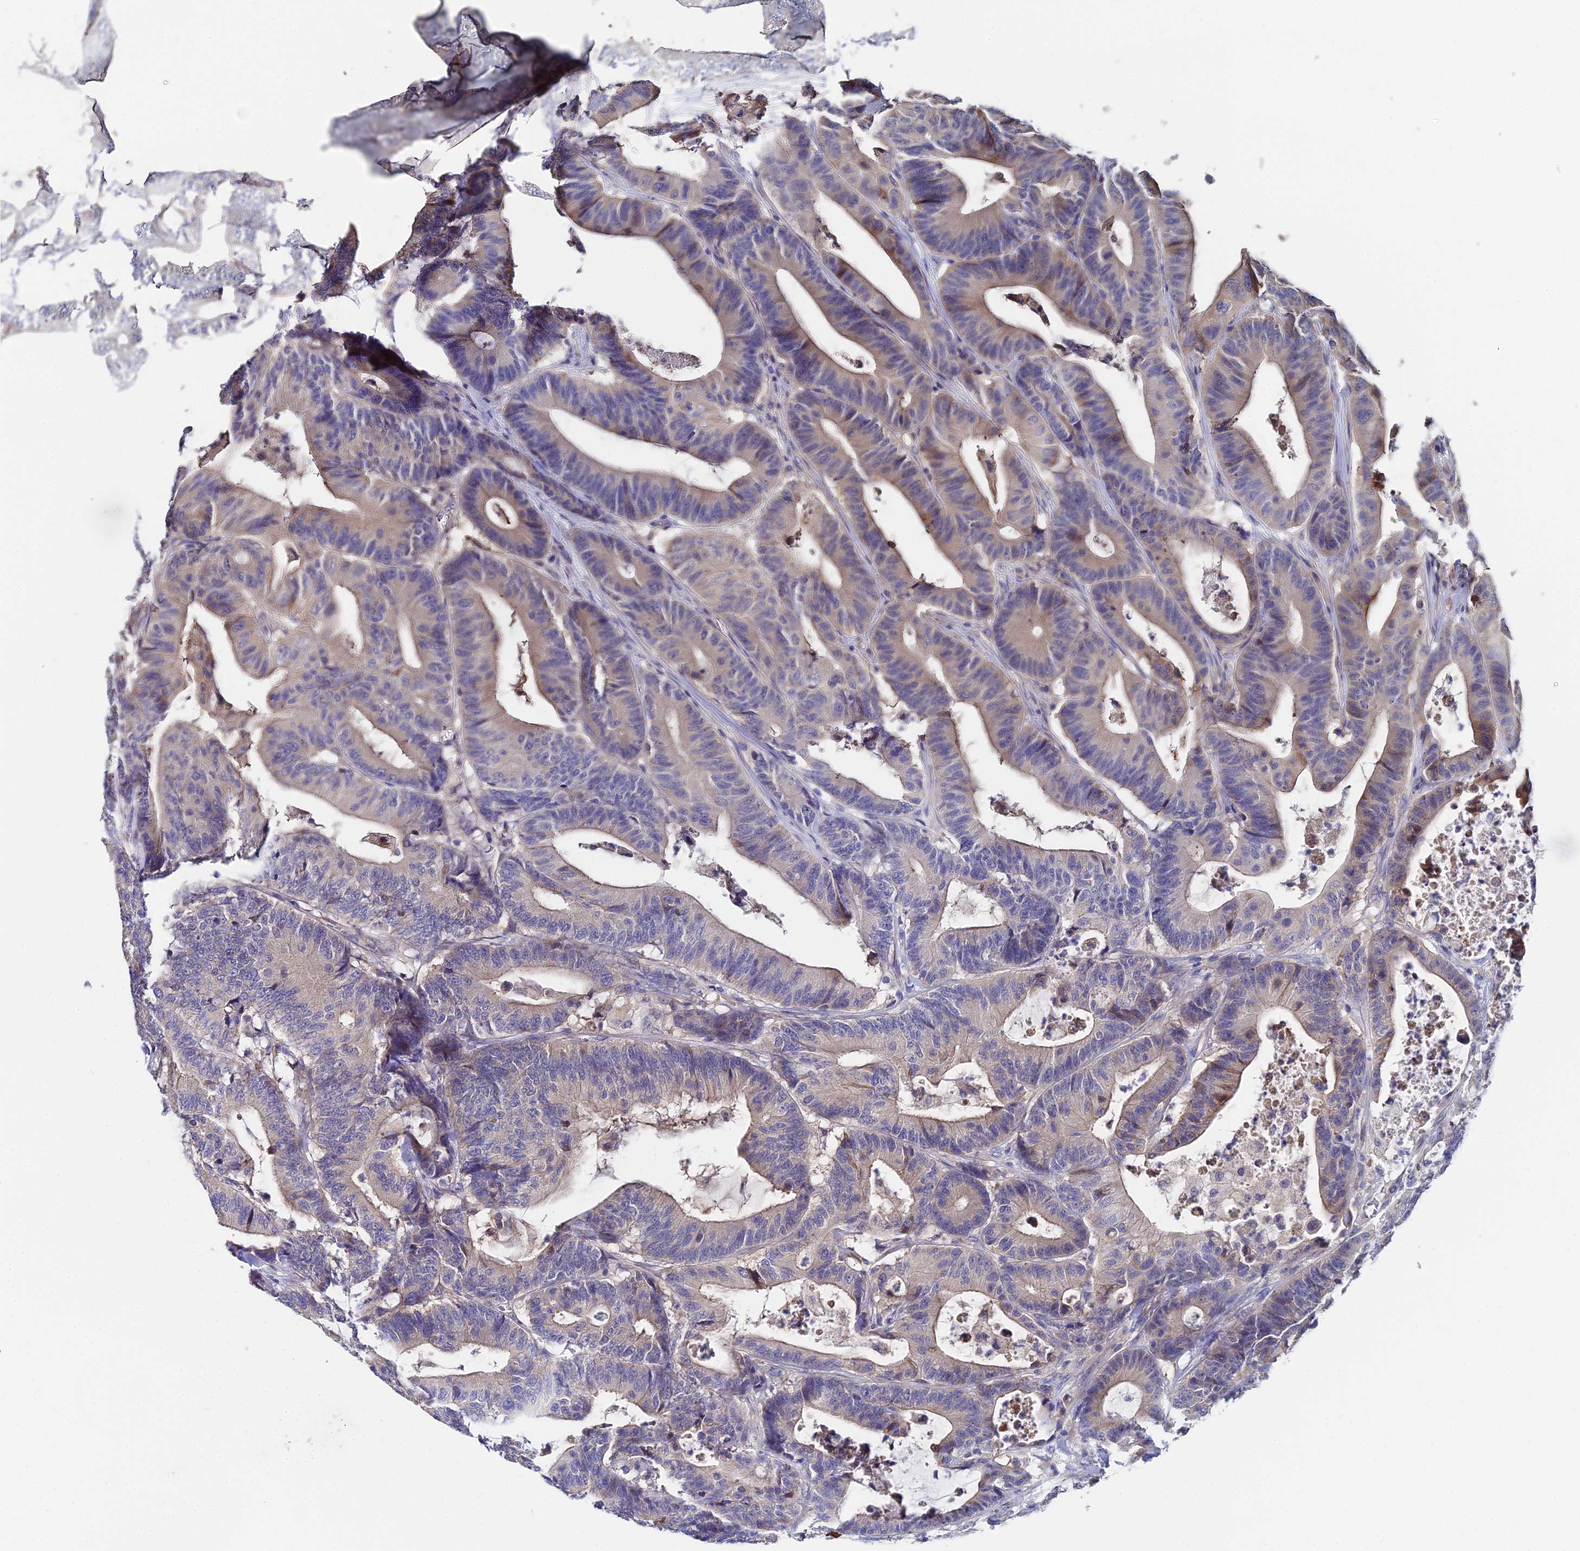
{"staining": {"intensity": "moderate", "quantity": "25%-75%", "location": "cytoplasmic/membranous"}, "tissue": "colorectal cancer", "cell_type": "Tumor cells", "image_type": "cancer", "snomed": [{"axis": "morphology", "description": "Adenocarcinoma, NOS"}, {"axis": "topography", "description": "Colon"}], "caption": "Moderate cytoplasmic/membranous positivity for a protein is appreciated in about 25%-75% of tumor cells of colorectal adenocarcinoma using immunohistochemistry (IHC).", "gene": "UBE2L3", "patient": {"sex": "female", "age": 84}}